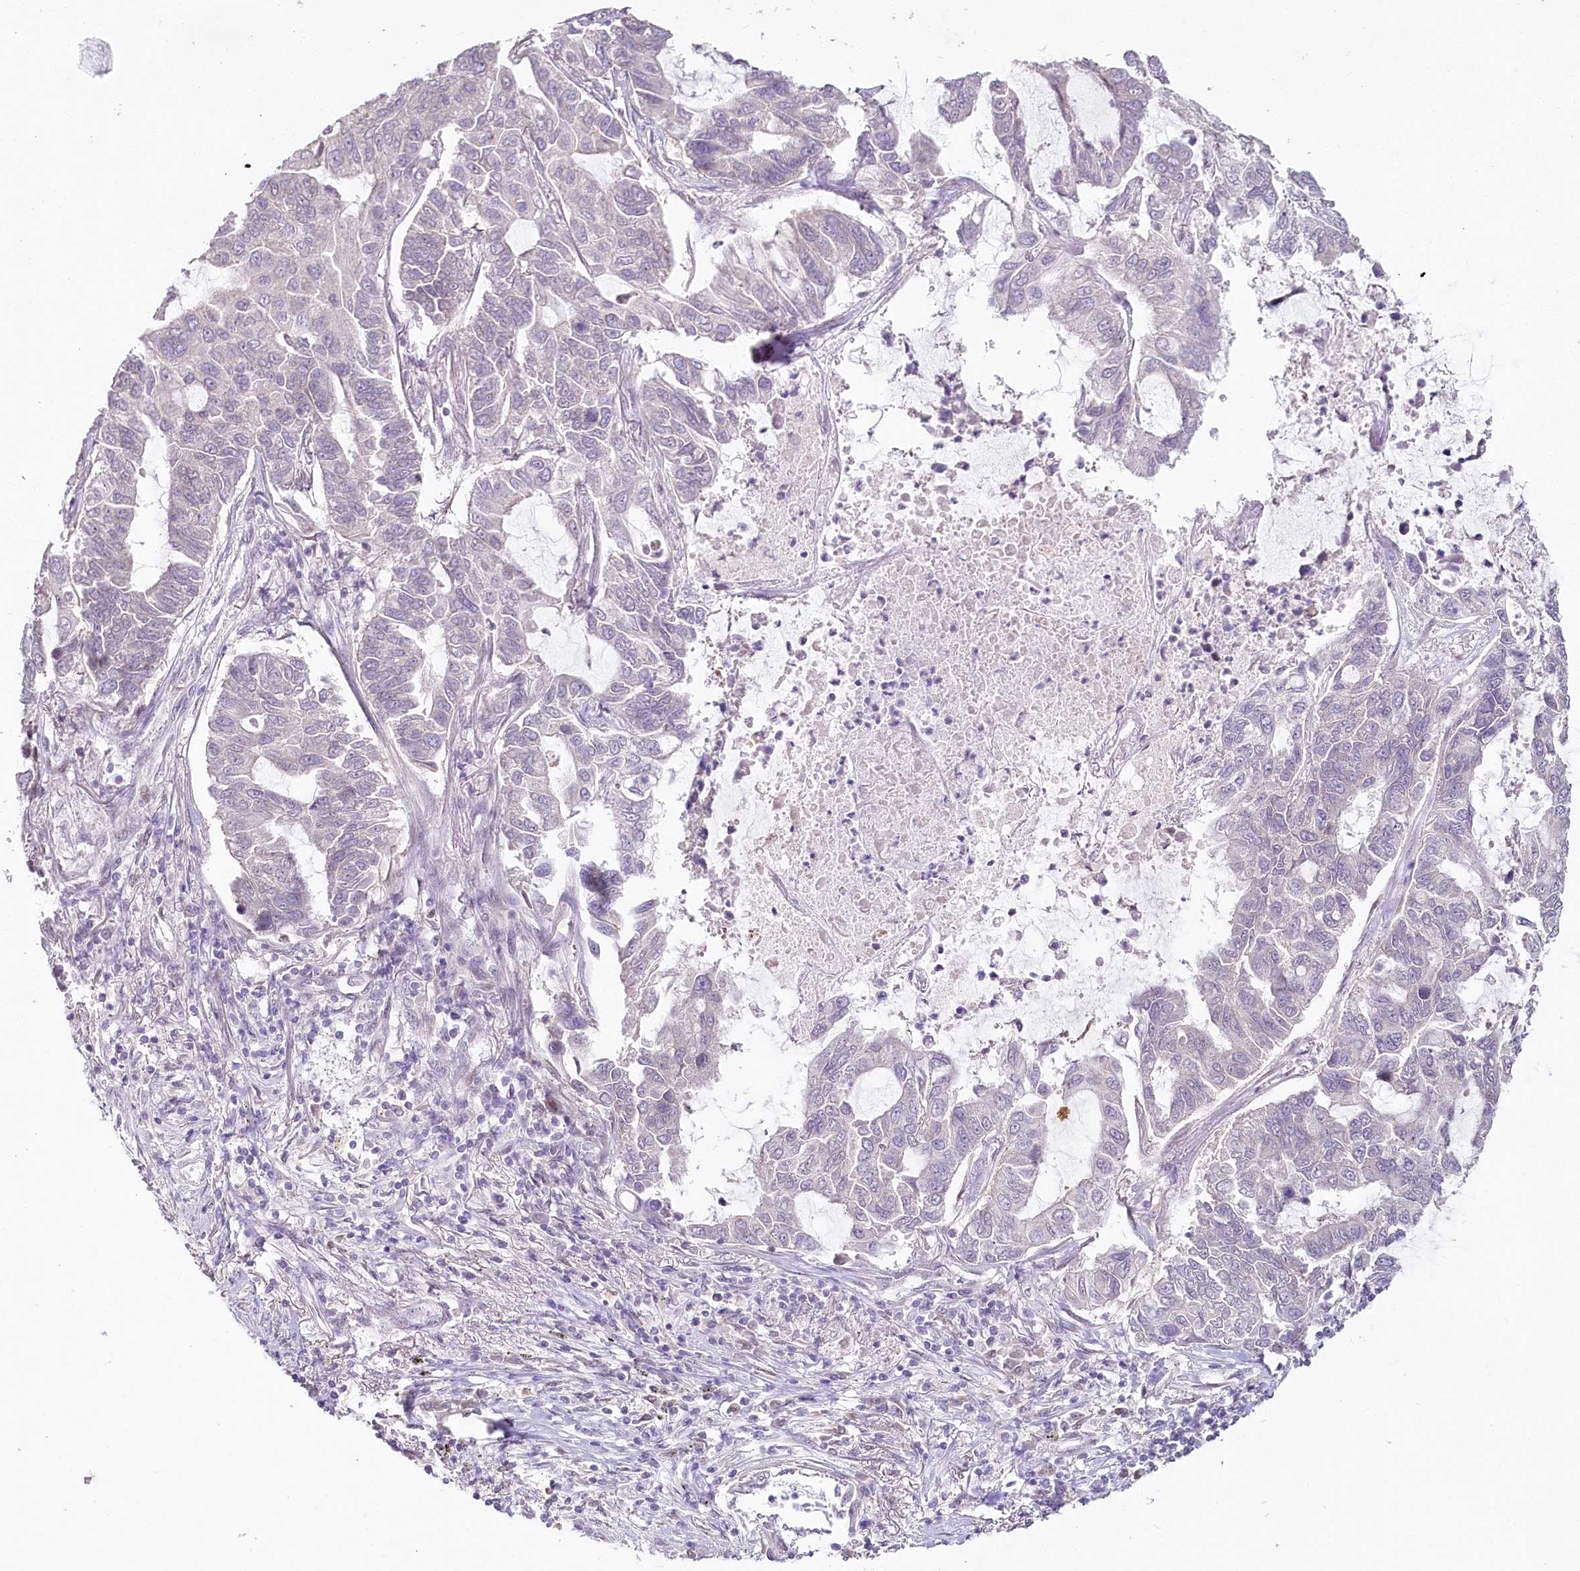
{"staining": {"intensity": "negative", "quantity": "none", "location": "none"}, "tissue": "lung cancer", "cell_type": "Tumor cells", "image_type": "cancer", "snomed": [{"axis": "morphology", "description": "Adenocarcinoma, NOS"}, {"axis": "topography", "description": "Lung"}], "caption": "Immunohistochemistry (IHC) micrograph of lung cancer (adenocarcinoma) stained for a protein (brown), which displays no positivity in tumor cells.", "gene": "HPD", "patient": {"sex": "male", "age": 64}}